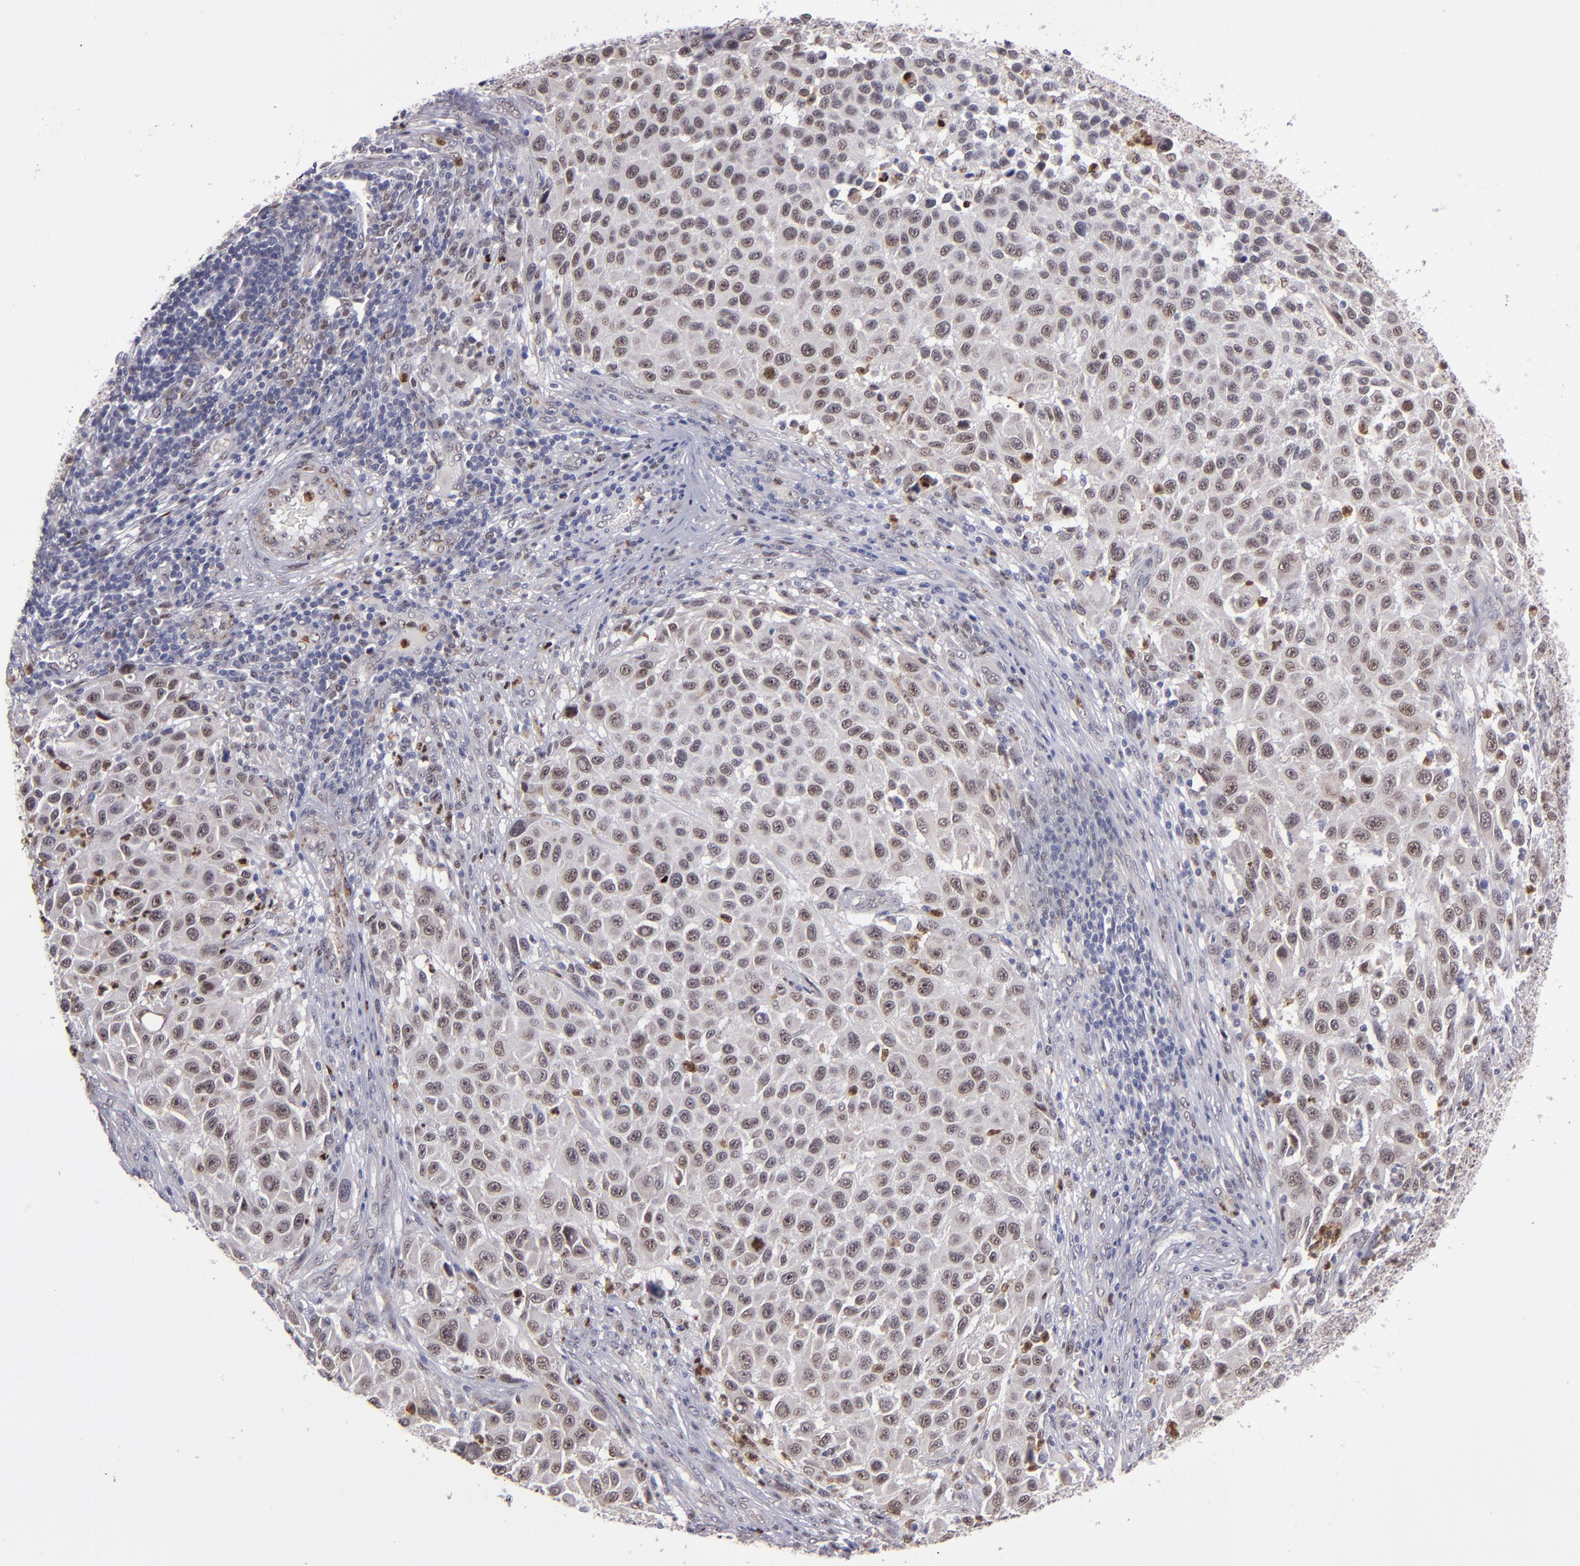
{"staining": {"intensity": "negative", "quantity": "none", "location": "none"}, "tissue": "melanoma", "cell_type": "Tumor cells", "image_type": "cancer", "snomed": [{"axis": "morphology", "description": "Malignant melanoma, Metastatic site"}, {"axis": "topography", "description": "Lymph node"}], "caption": "A histopathology image of human melanoma is negative for staining in tumor cells.", "gene": "RREB1", "patient": {"sex": "male", "age": 61}}